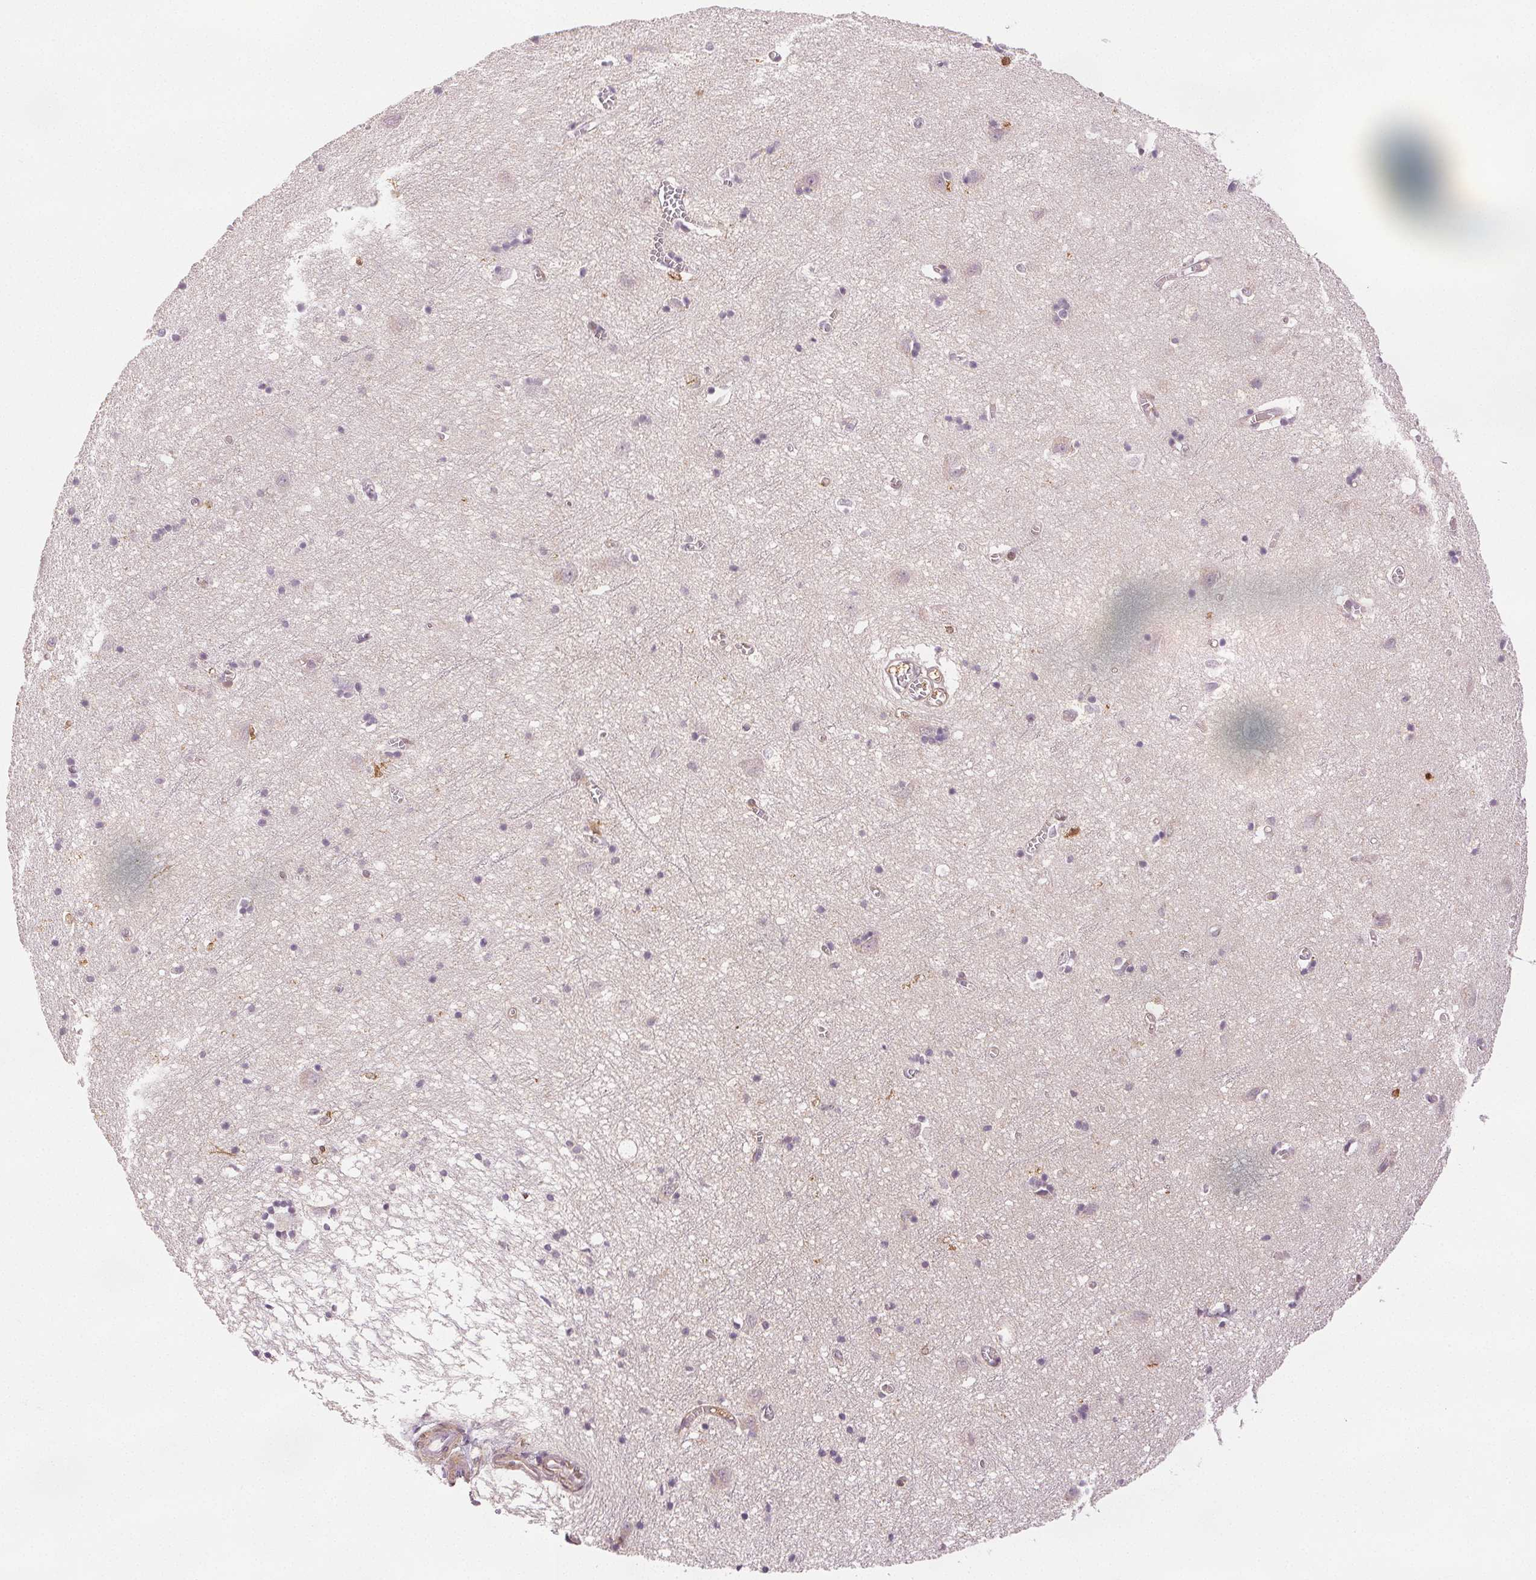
{"staining": {"intensity": "negative", "quantity": "none", "location": "none"}, "tissue": "cerebral cortex", "cell_type": "Endothelial cells", "image_type": "normal", "snomed": [{"axis": "morphology", "description": "Normal tissue, NOS"}, {"axis": "topography", "description": "Cerebral cortex"}], "caption": "Immunohistochemistry photomicrograph of normal cerebral cortex: human cerebral cortex stained with DAB exhibits no significant protein staining in endothelial cells.", "gene": "DIAPH2", "patient": {"sex": "male", "age": 70}}